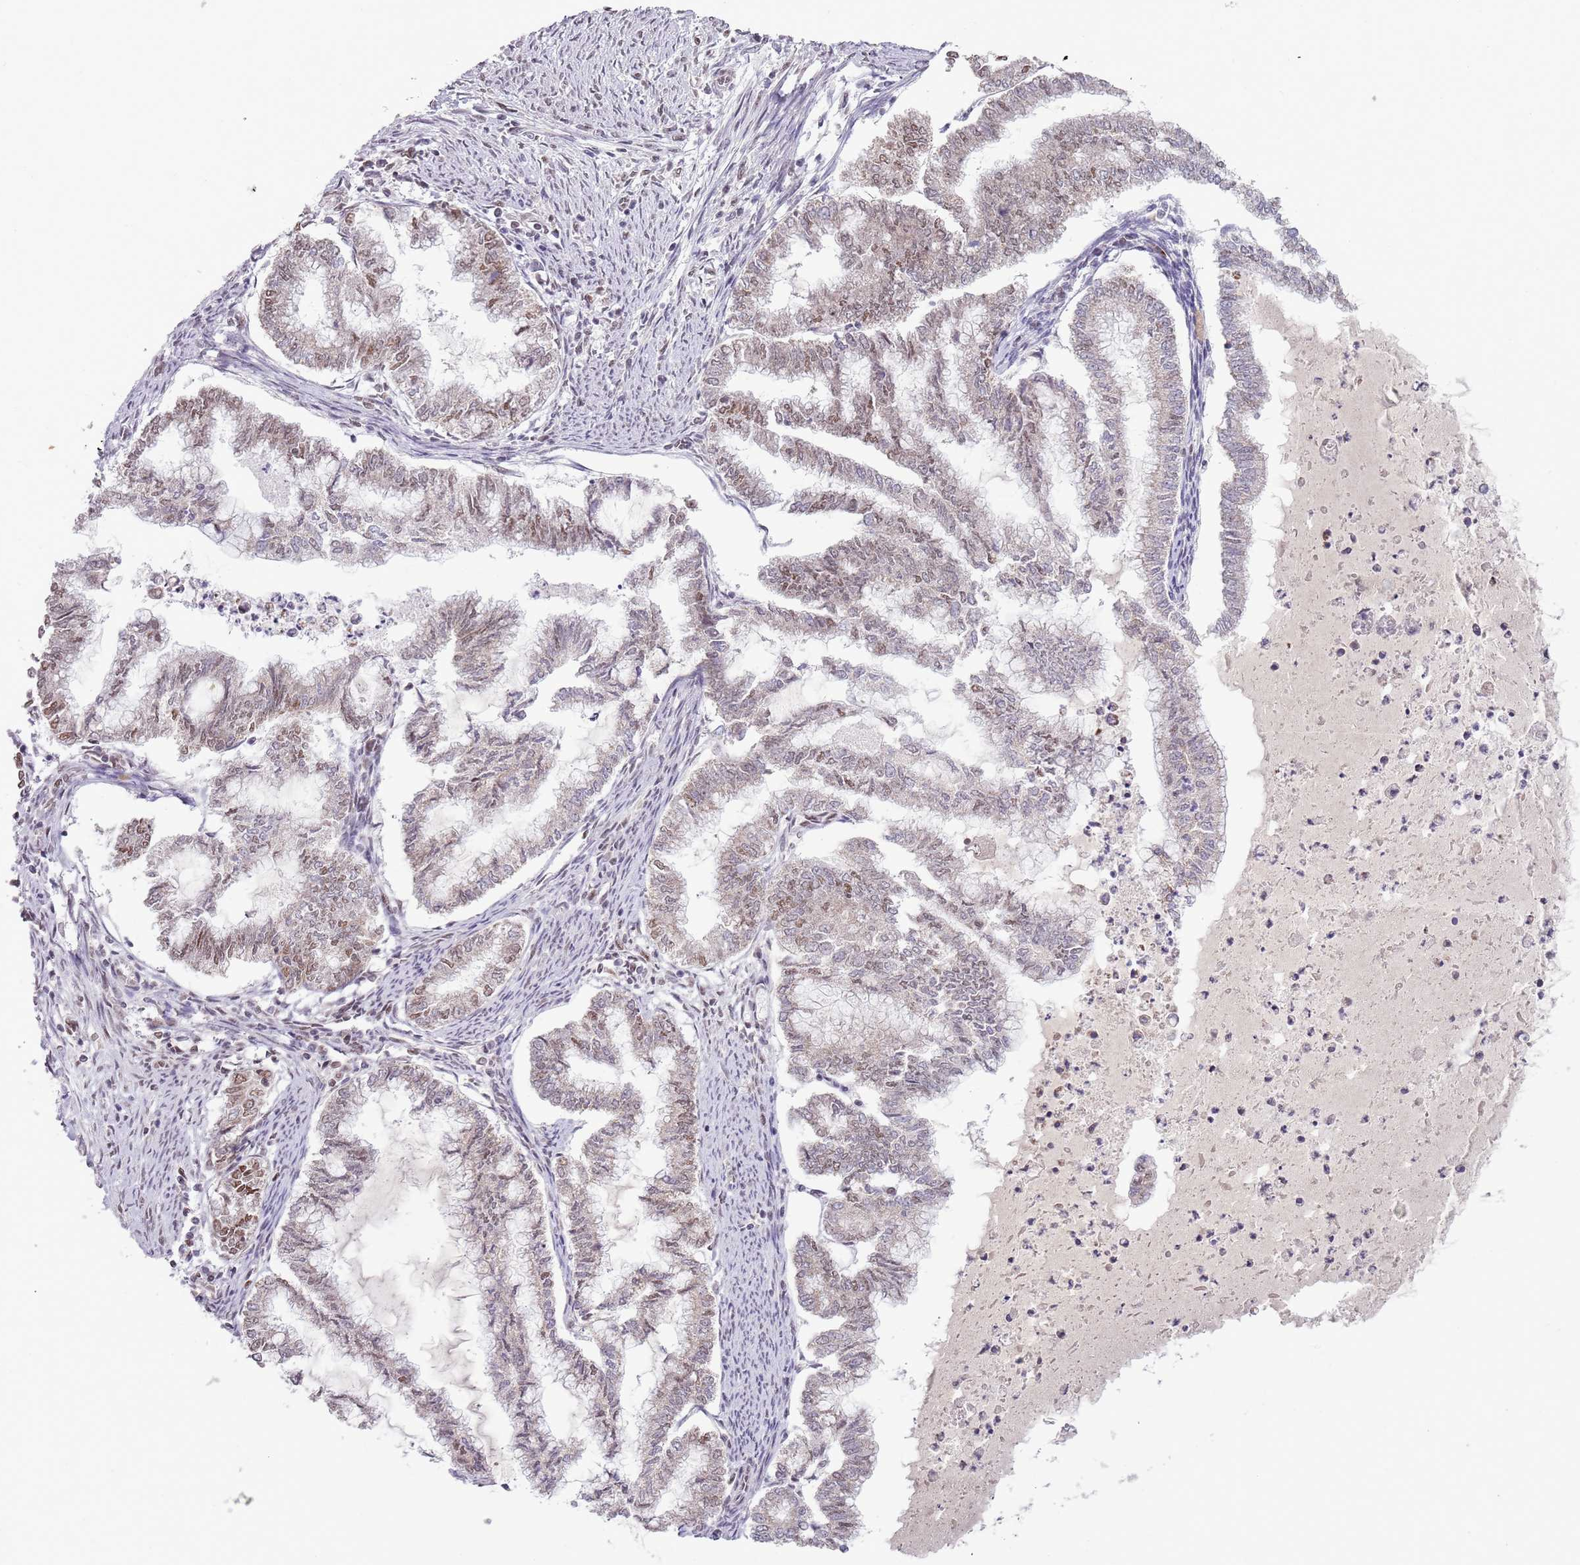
{"staining": {"intensity": "moderate", "quantity": "<25%", "location": "nuclear"}, "tissue": "endometrial cancer", "cell_type": "Tumor cells", "image_type": "cancer", "snomed": [{"axis": "morphology", "description": "Adenocarcinoma, NOS"}, {"axis": "topography", "description": "Endometrium"}], "caption": "Endometrial cancer stained with DAB immunohistochemistry (IHC) shows low levels of moderate nuclear staining in about <25% of tumor cells. (DAB = brown stain, brightfield microscopy at high magnification).", "gene": "FAM120AOS", "patient": {"sex": "female", "age": 79}}